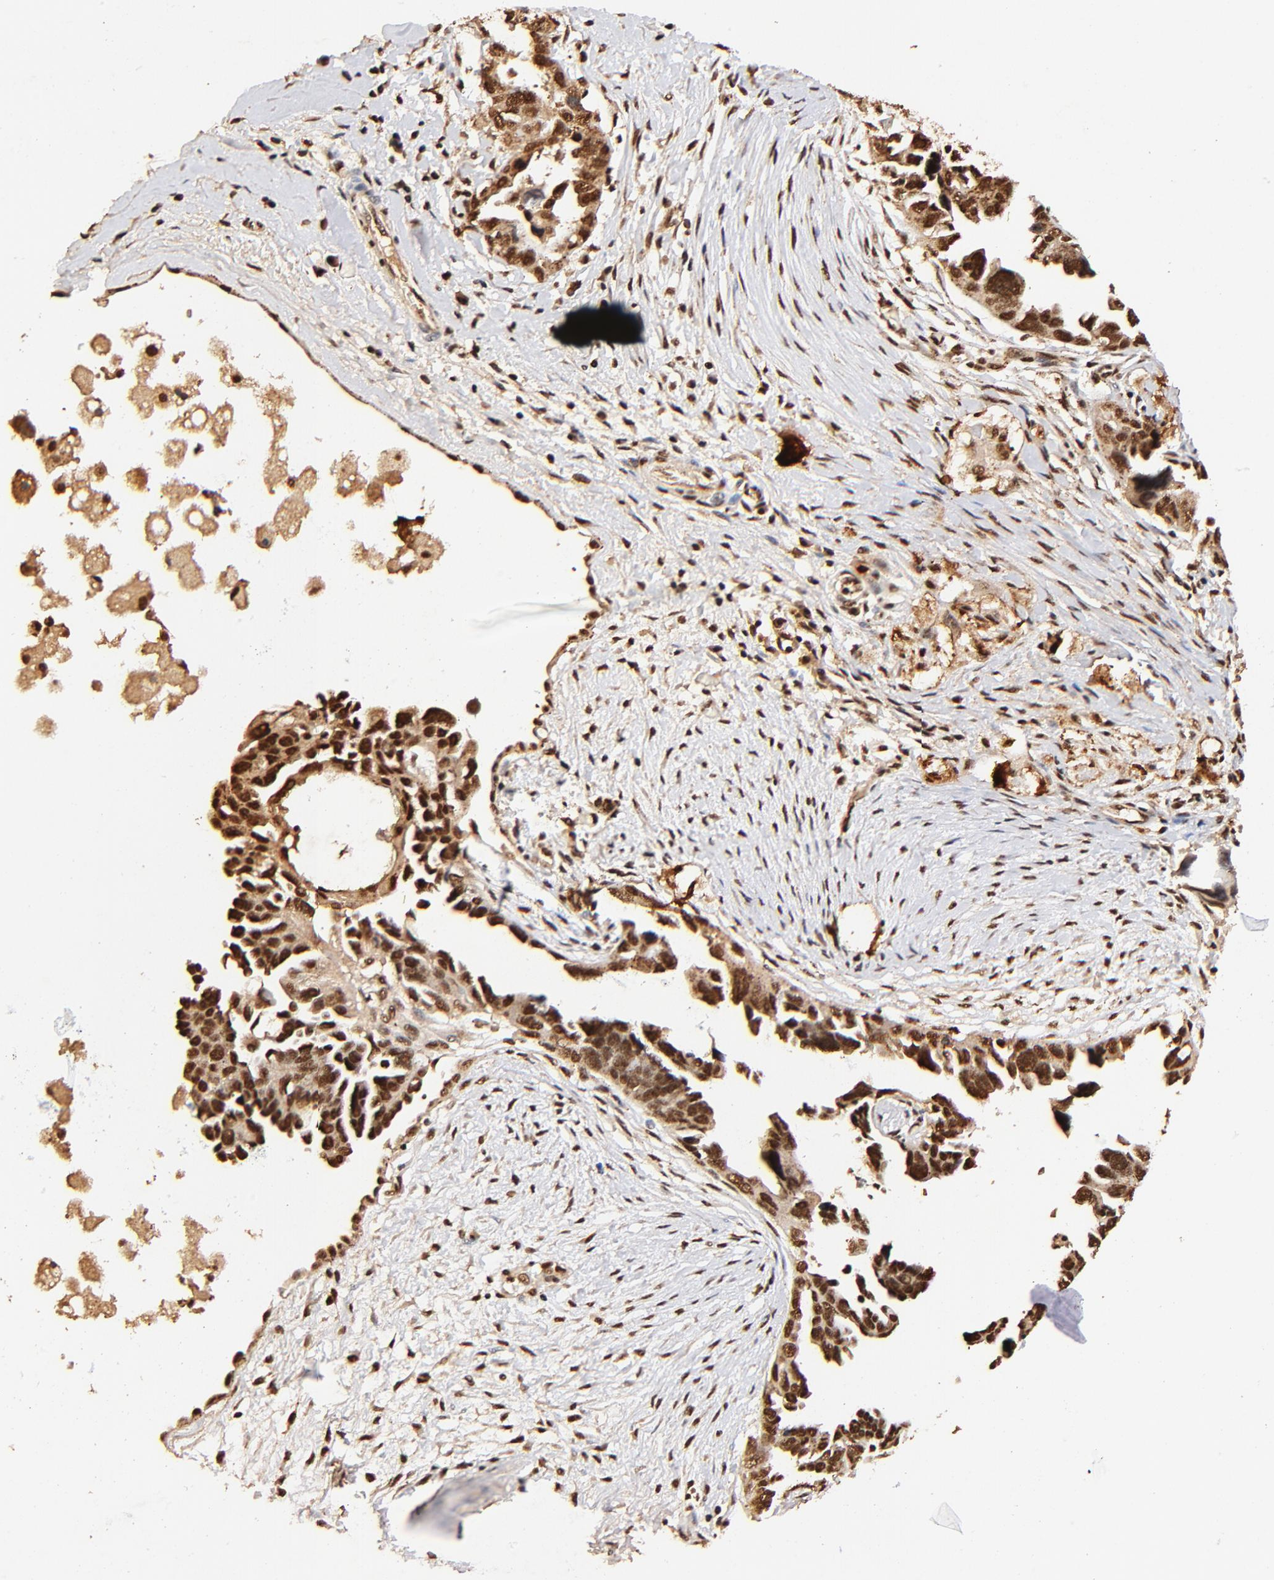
{"staining": {"intensity": "strong", "quantity": ">75%", "location": "cytoplasmic/membranous,nuclear"}, "tissue": "ovarian cancer", "cell_type": "Tumor cells", "image_type": "cancer", "snomed": [{"axis": "morphology", "description": "Cystadenocarcinoma, serous, NOS"}, {"axis": "topography", "description": "Ovary"}], "caption": "Tumor cells display high levels of strong cytoplasmic/membranous and nuclear expression in approximately >75% of cells in ovarian cancer. The staining was performed using DAB (3,3'-diaminobenzidine), with brown indicating positive protein expression. Nuclei are stained blue with hematoxylin.", "gene": "MED12", "patient": {"sex": "female", "age": 63}}